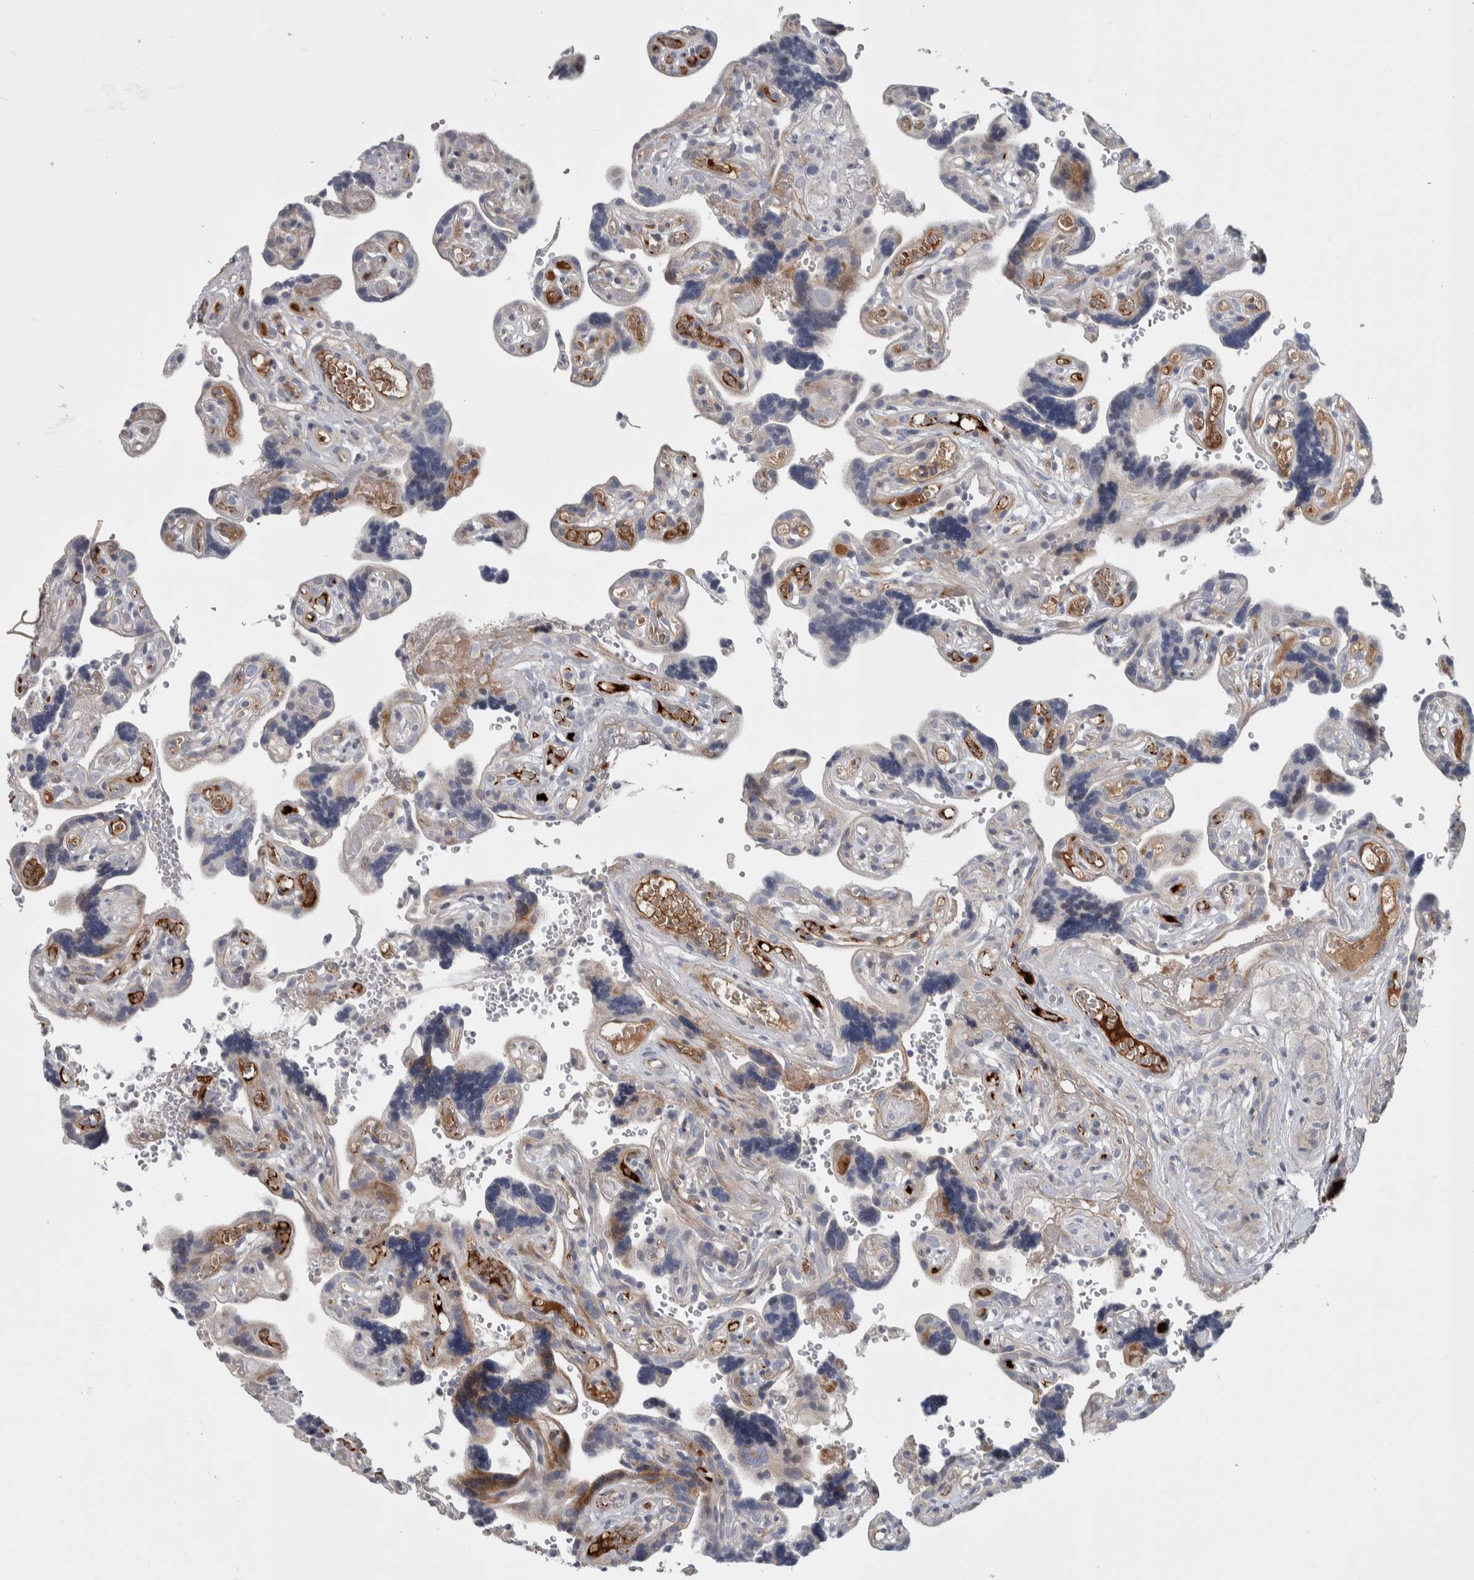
{"staining": {"intensity": "strong", "quantity": "<25%", "location": "cytoplasmic/membranous"}, "tissue": "placenta", "cell_type": "Decidual cells", "image_type": "normal", "snomed": [{"axis": "morphology", "description": "Normal tissue, NOS"}, {"axis": "topography", "description": "Placenta"}], "caption": "Protein staining of unremarkable placenta reveals strong cytoplasmic/membranous expression in approximately <25% of decidual cells.", "gene": "PSMG3", "patient": {"sex": "female", "age": 30}}